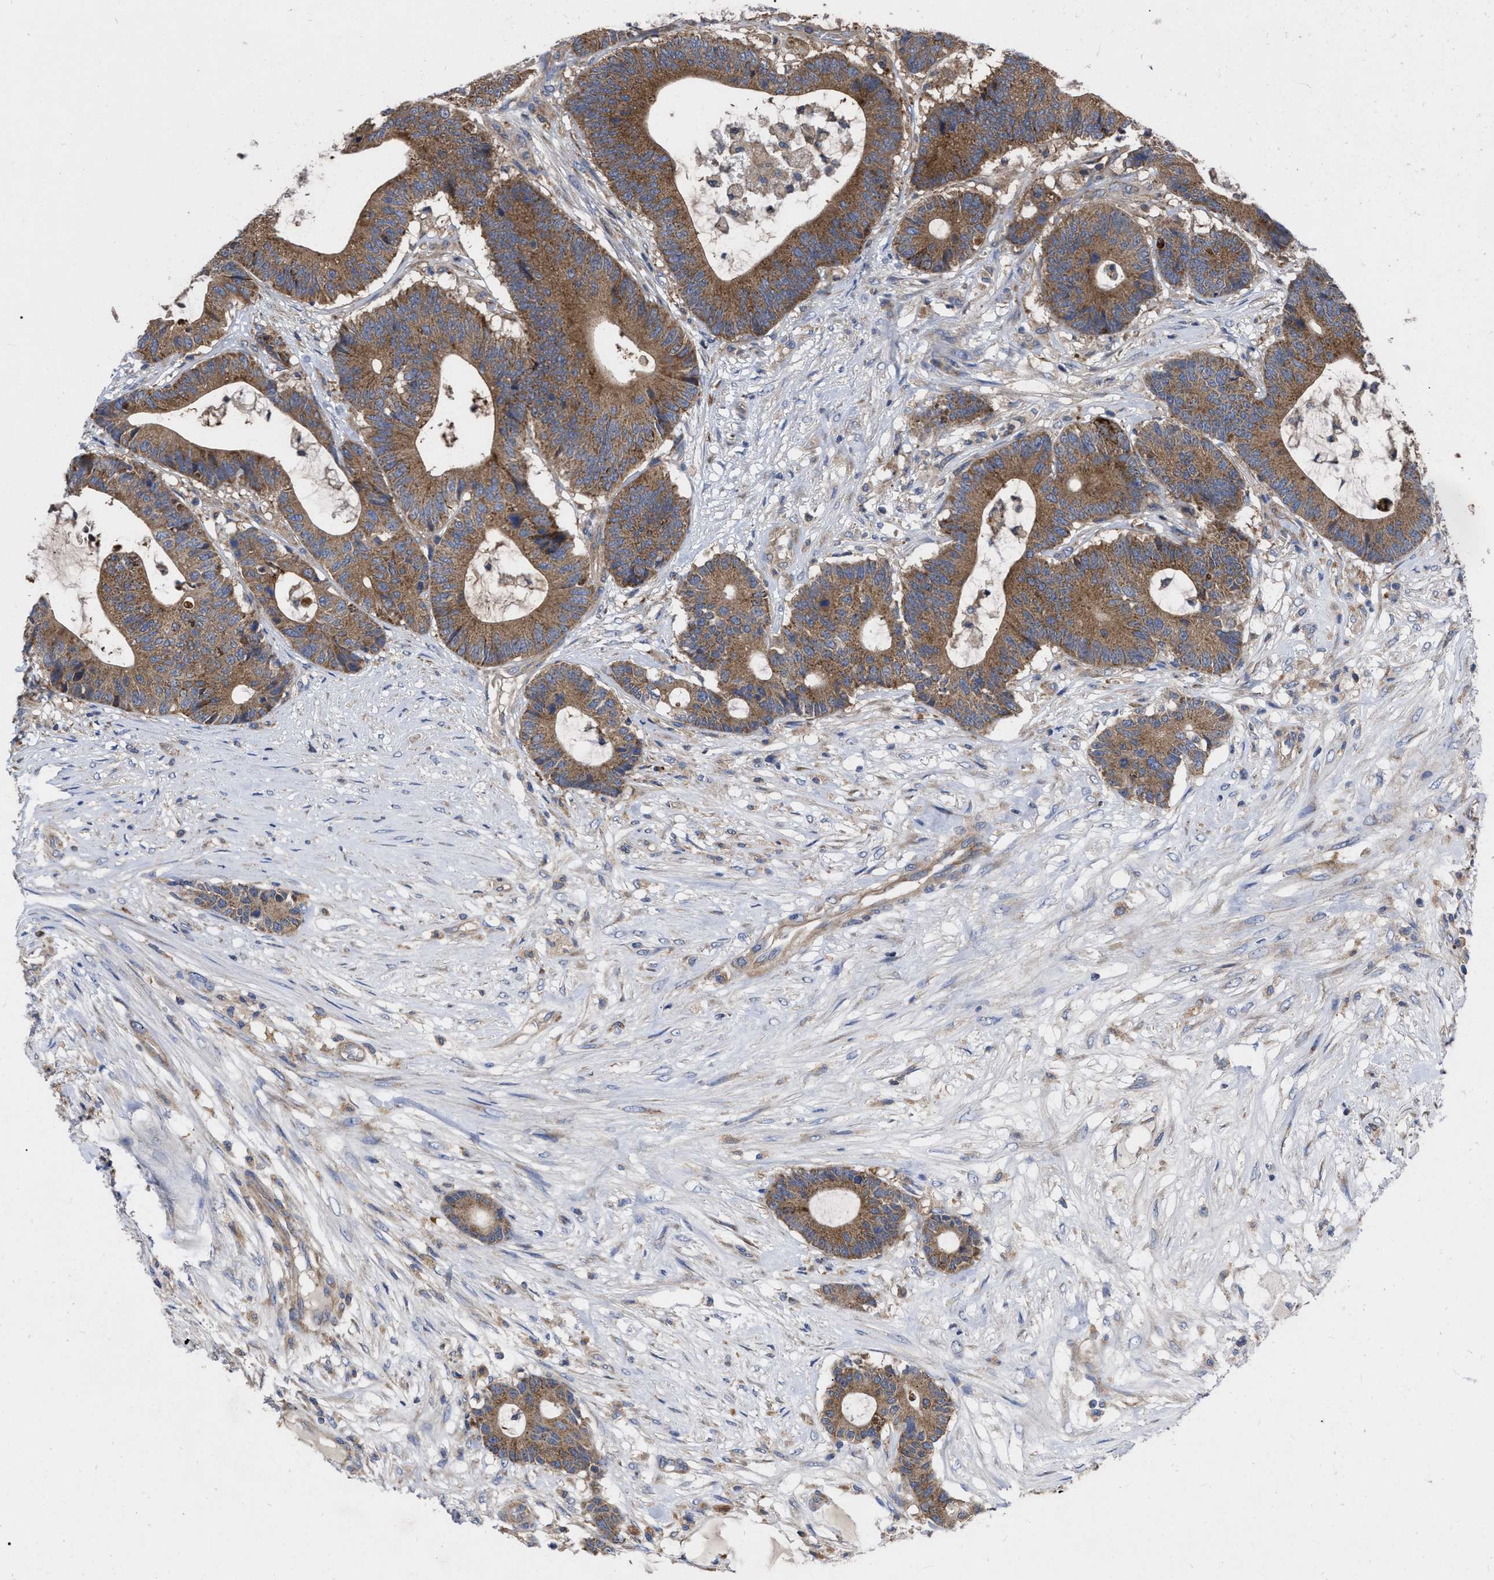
{"staining": {"intensity": "moderate", "quantity": ">75%", "location": "cytoplasmic/membranous"}, "tissue": "colorectal cancer", "cell_type": "Tumor cells", "image_type": "cancer", "snomed": [{"axis": "morphology", "description": "Adenocarcinoma, NOS"}, {"axis": "topography", "description": "Colon"}], "caption": "Immunohistochemical staining of human adenocarcinoma (colorectal) reveals medium levels of moderate cytoplasmic/membranous positivity in about >75% of tumor cells.", "gene": "CDKN2C", "patient": {"sex": "female", "age": 84}}